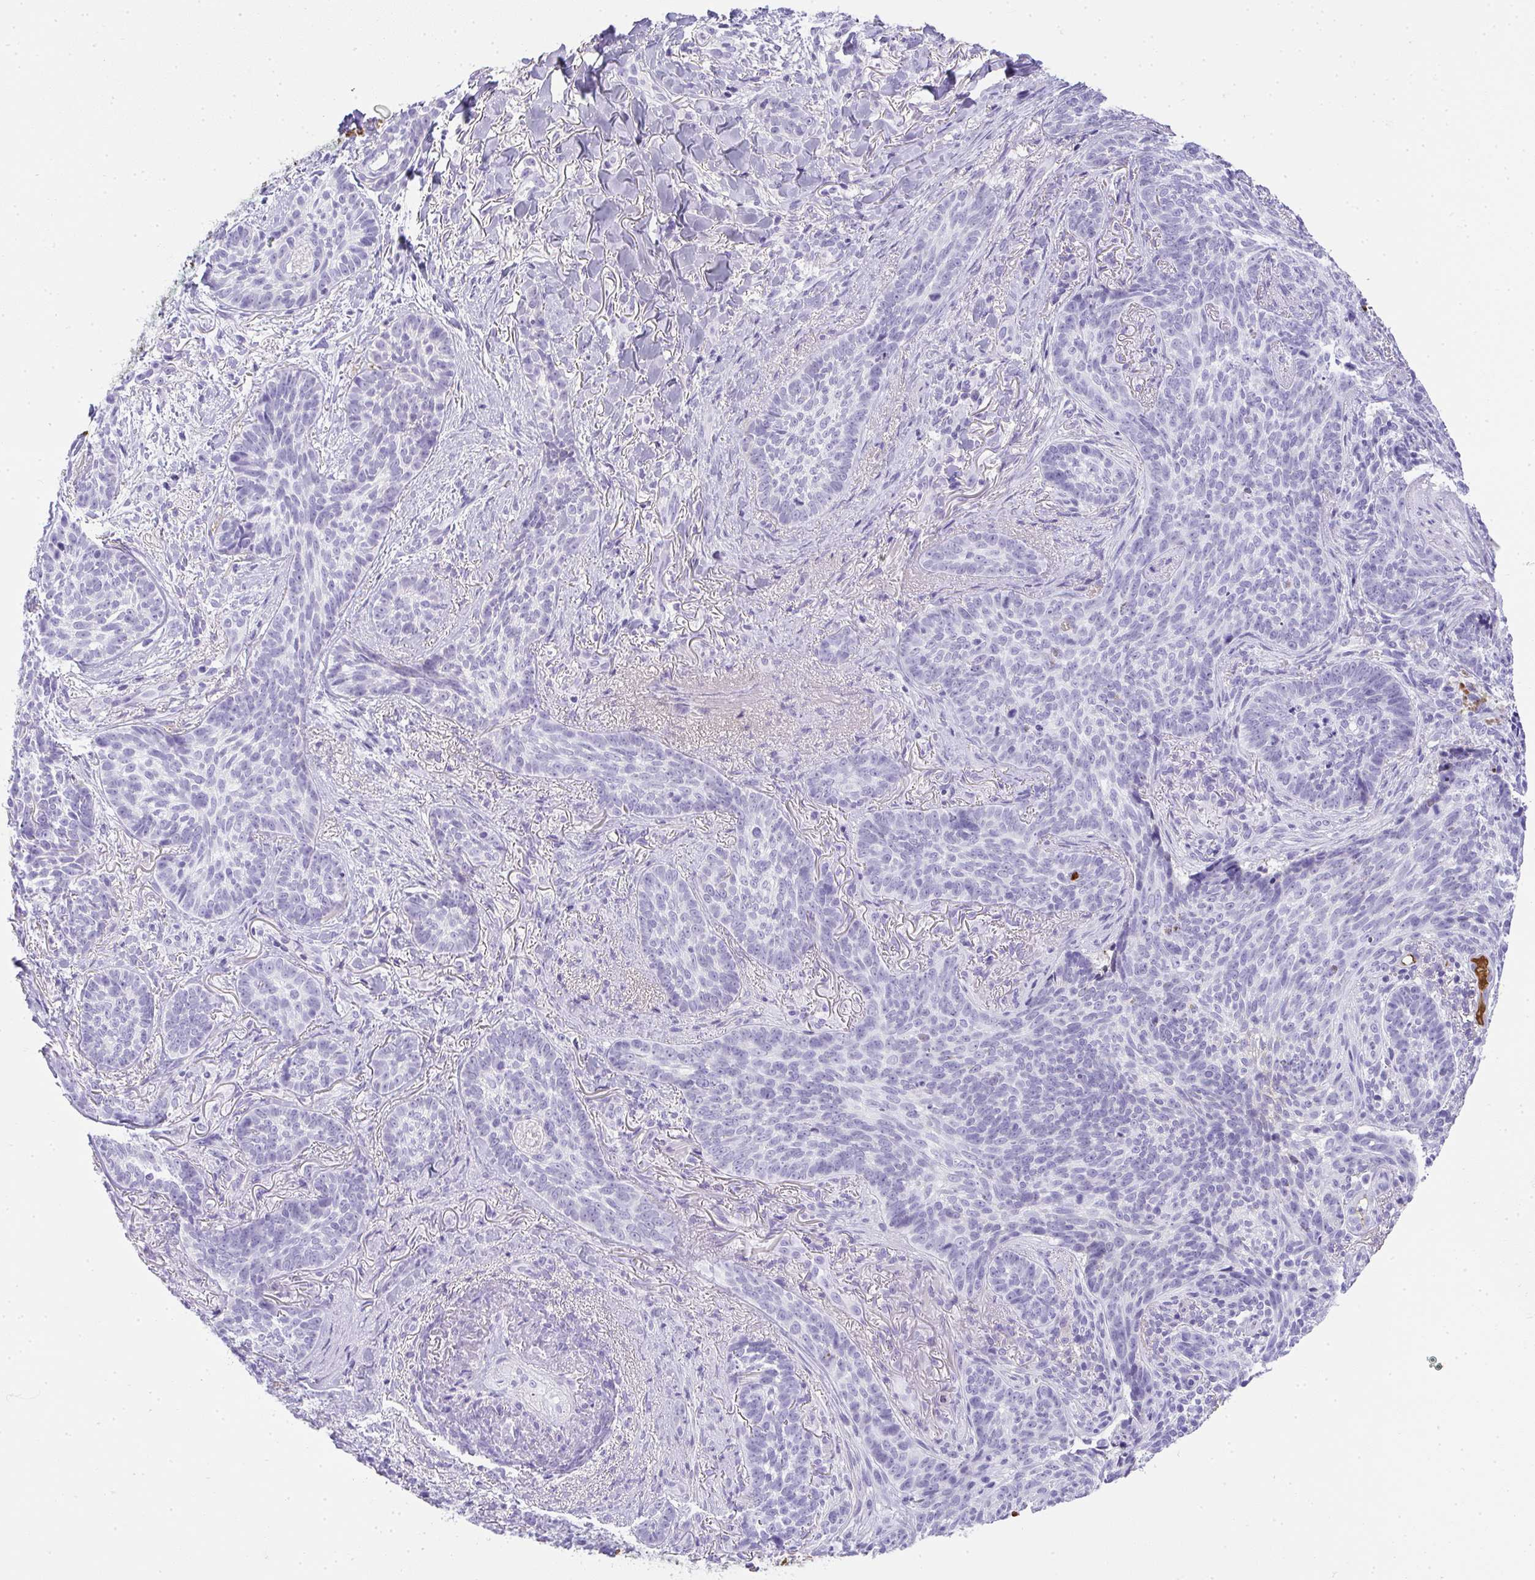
{"staining": {"intensity": "negative", "quantity": "none", "location": "none"}, "tissue": "skin cancer", "cell_type": "Tumor cells", "image_type": "cancer", "snomed": [{"axis": "morphology", "description": "Basal cell carcinoma"}, {"axis": "topography", "description": "Skin"}, {"axis": "topography", "description": "Skin of face"}], "caption": "The immunohistochemistry (IHC) image has no significant positivity in tumor cells of skin basal cell carcinoma tissue.", "gene": "ZSWIM3", "patient": {"sex": "male", "age": 88}}